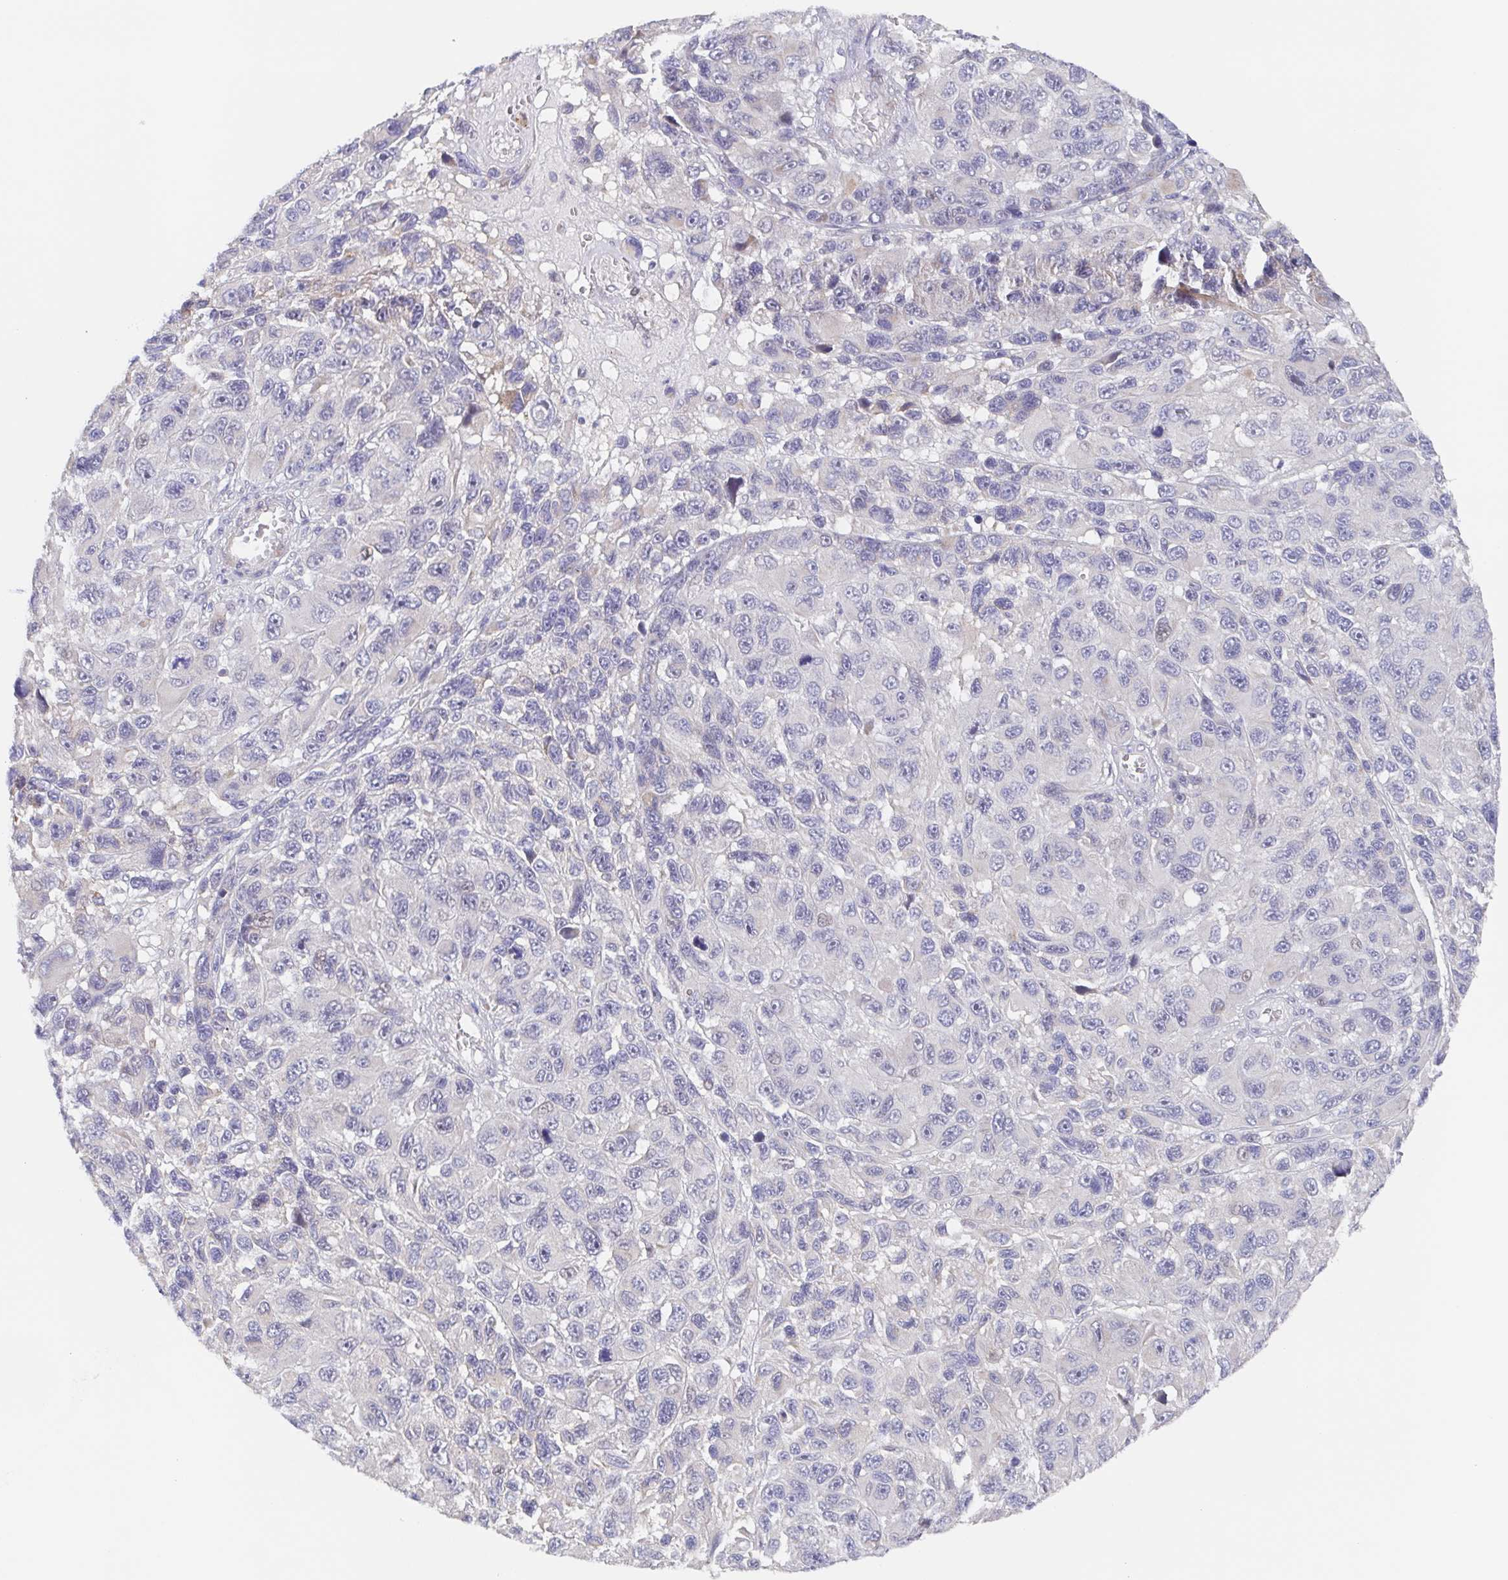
{"staining": {"intensity": "negative", "quantity": "none", "location": "none"}, "tissue": "melanoma", "cell_type": "Tumor cells", "image_type": "cancer", "snomed": [{"axis": "morphology", "description": "Malignant melanoma, NOS"}, {"axis": "topography", "description": "Skin"}], "caption": "DAB (3,3'-diaminobenzidine) immunohistochemical staining of human malignant melanoma reveals no significant positivity in tumor cells.", "gene": "POU2F3", "patient": {"sex": "male", "age": 53}}